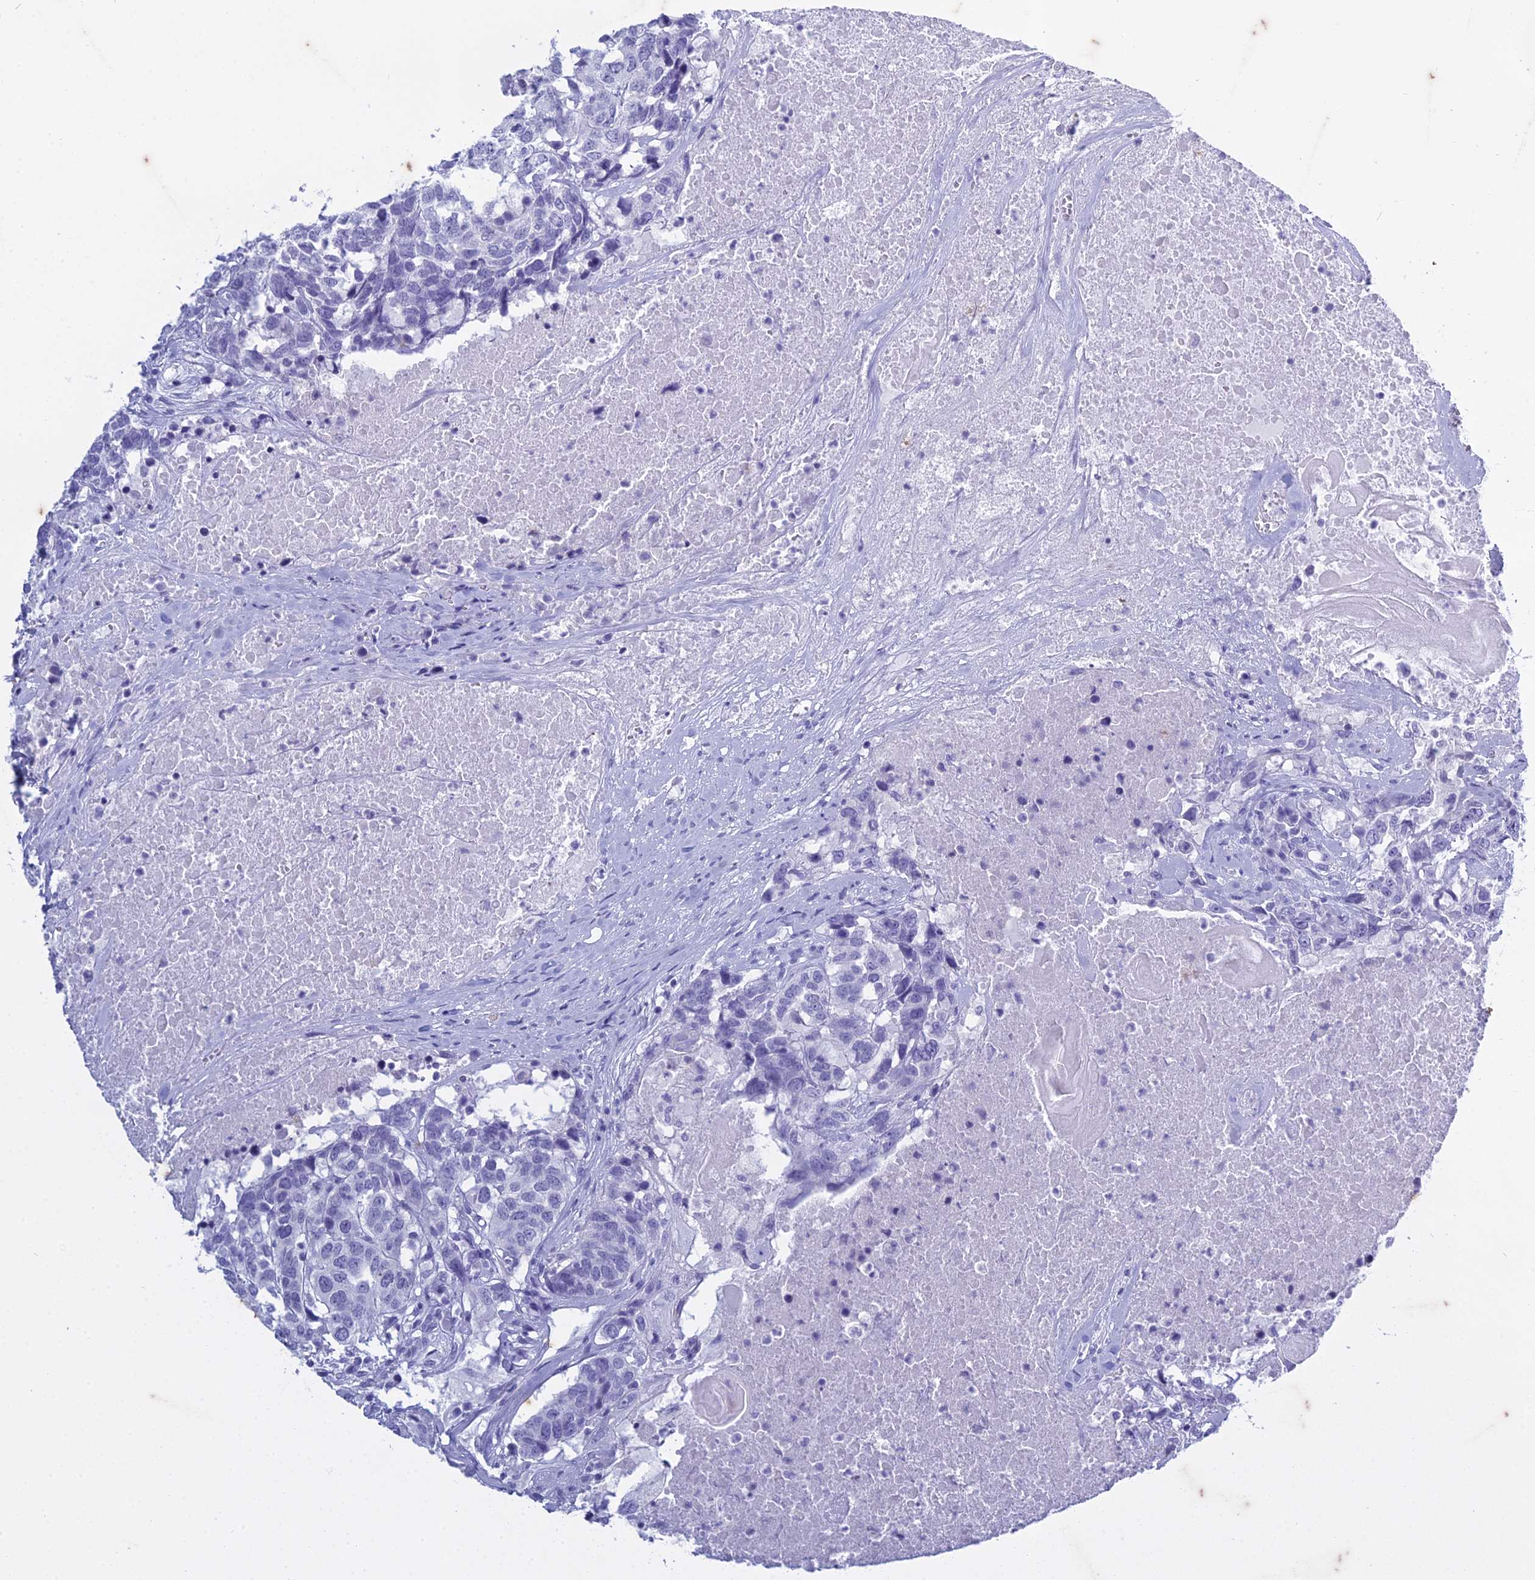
{"staining": {"intensity": "negative", "quantity": "none", "location": "none"}, "tissue": "head and neck cancer", "cell_type": "Tumor cells", "image_type": "cancer", "snomed": [{"axis": "morphology", "description": "Squamous cell carcinoma, NOS"}, {"axis": "topography", "description": "Head-Neck"}], "caption": "Immunohistochemistry (IHC) image of human head and neck cancer stained for a protein (brown), which shows no positivity in tumor cells.", "gene": "HMGB4", "patient": {"sex": "male", "age": 66}}